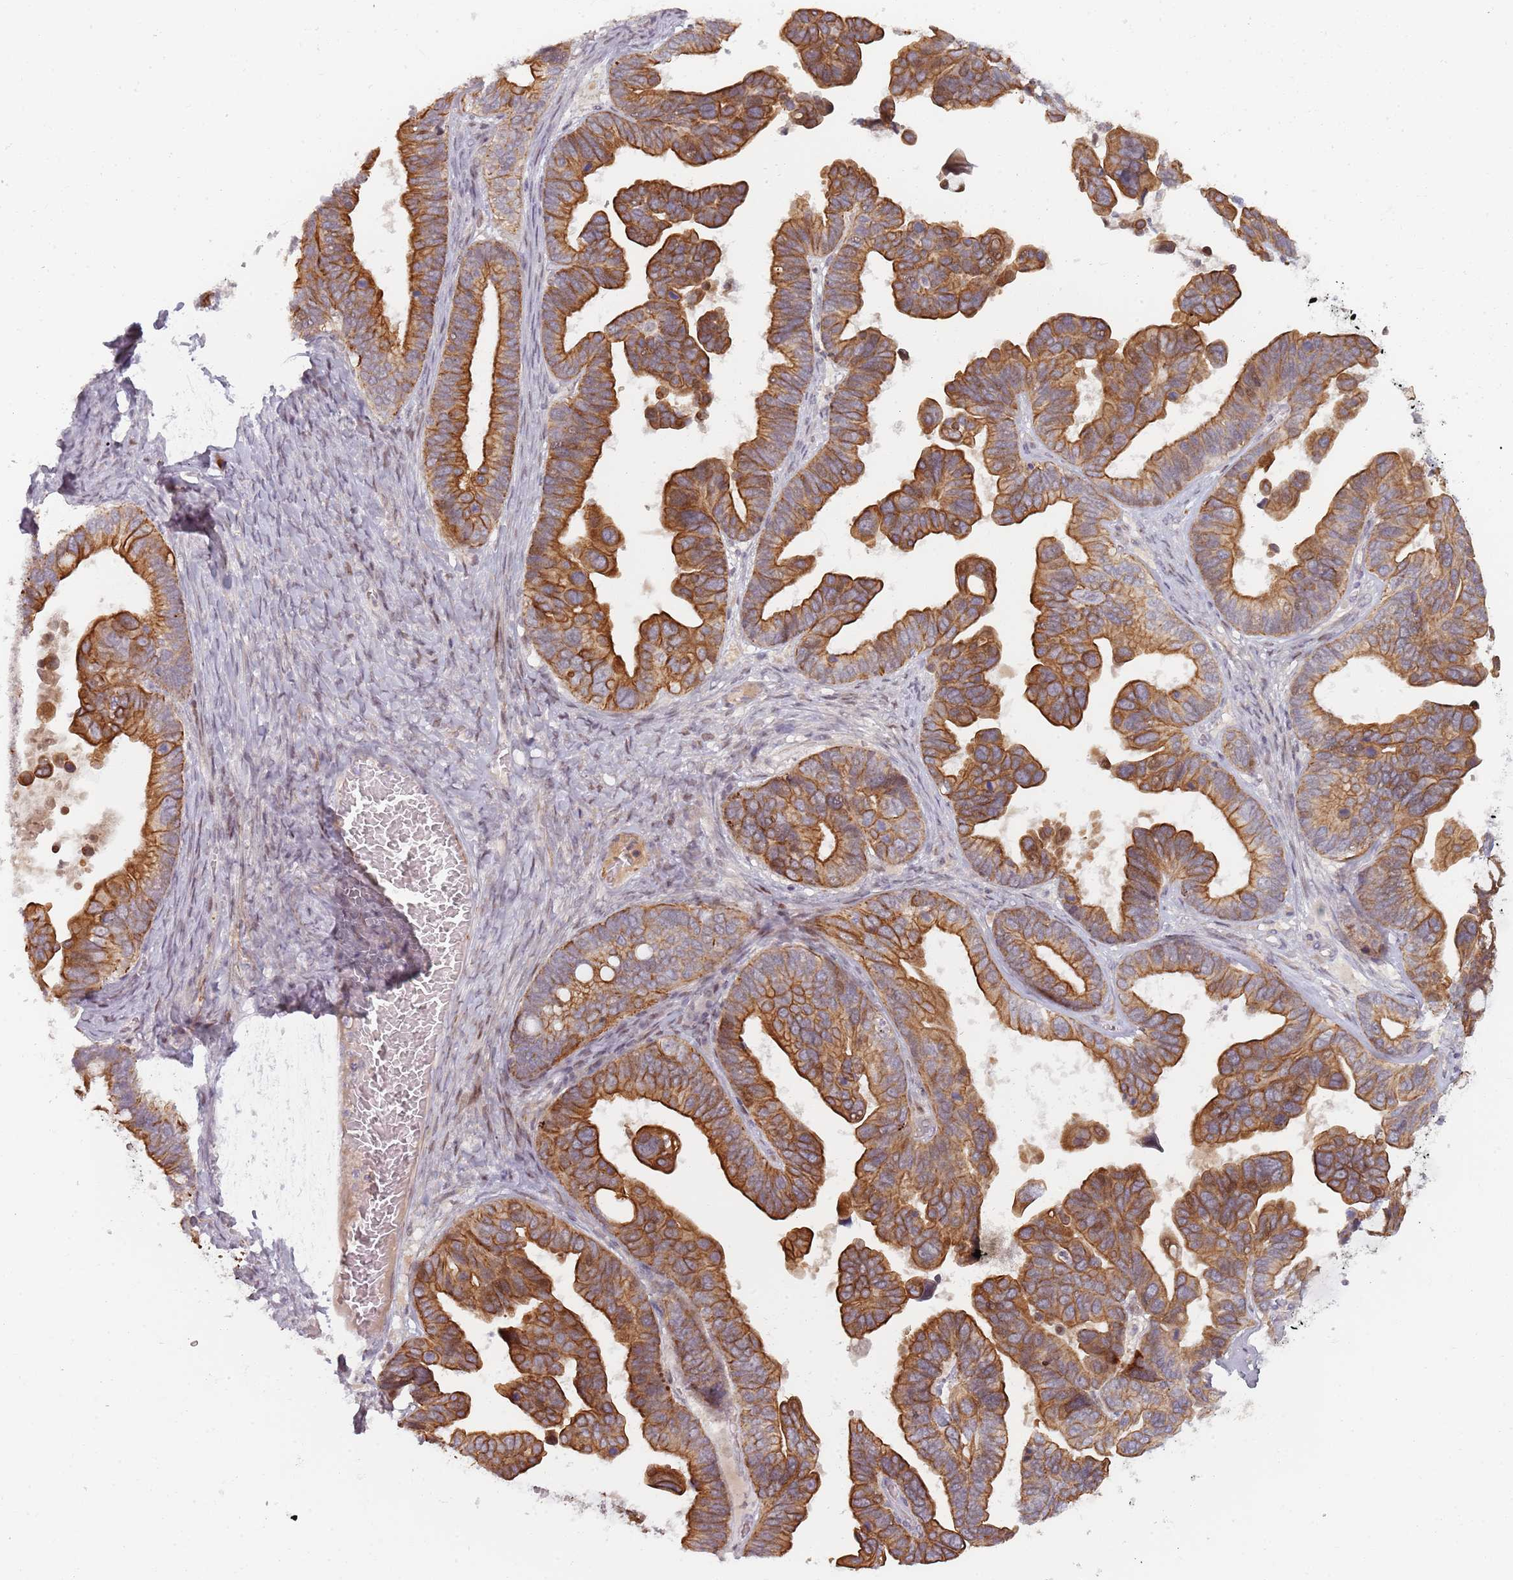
{"staining": {"intensity": "strong", "quantity": ">75%", "location": "cytoplasmic/membranous"}, "tissue": "ovarian cancer", "cell_type": "Tumor cells", "image_type": "cancer", "snomed": [{"axis": "morphology", "description": "Cystadenocarcinoma, serous, NOS"}, {"axis": "topography", "description": "Ovary"}], "caption": "Serous cystadenocarcinoma (ovarian) stained with DAB immunohistochemistry (IHC) reveals high levels of strong cytoplasmic/membranous expression in approximately >75% of tumor cells.", "gene": "RPS6KA2", "patient": {"sex": "female", "age": 56}}